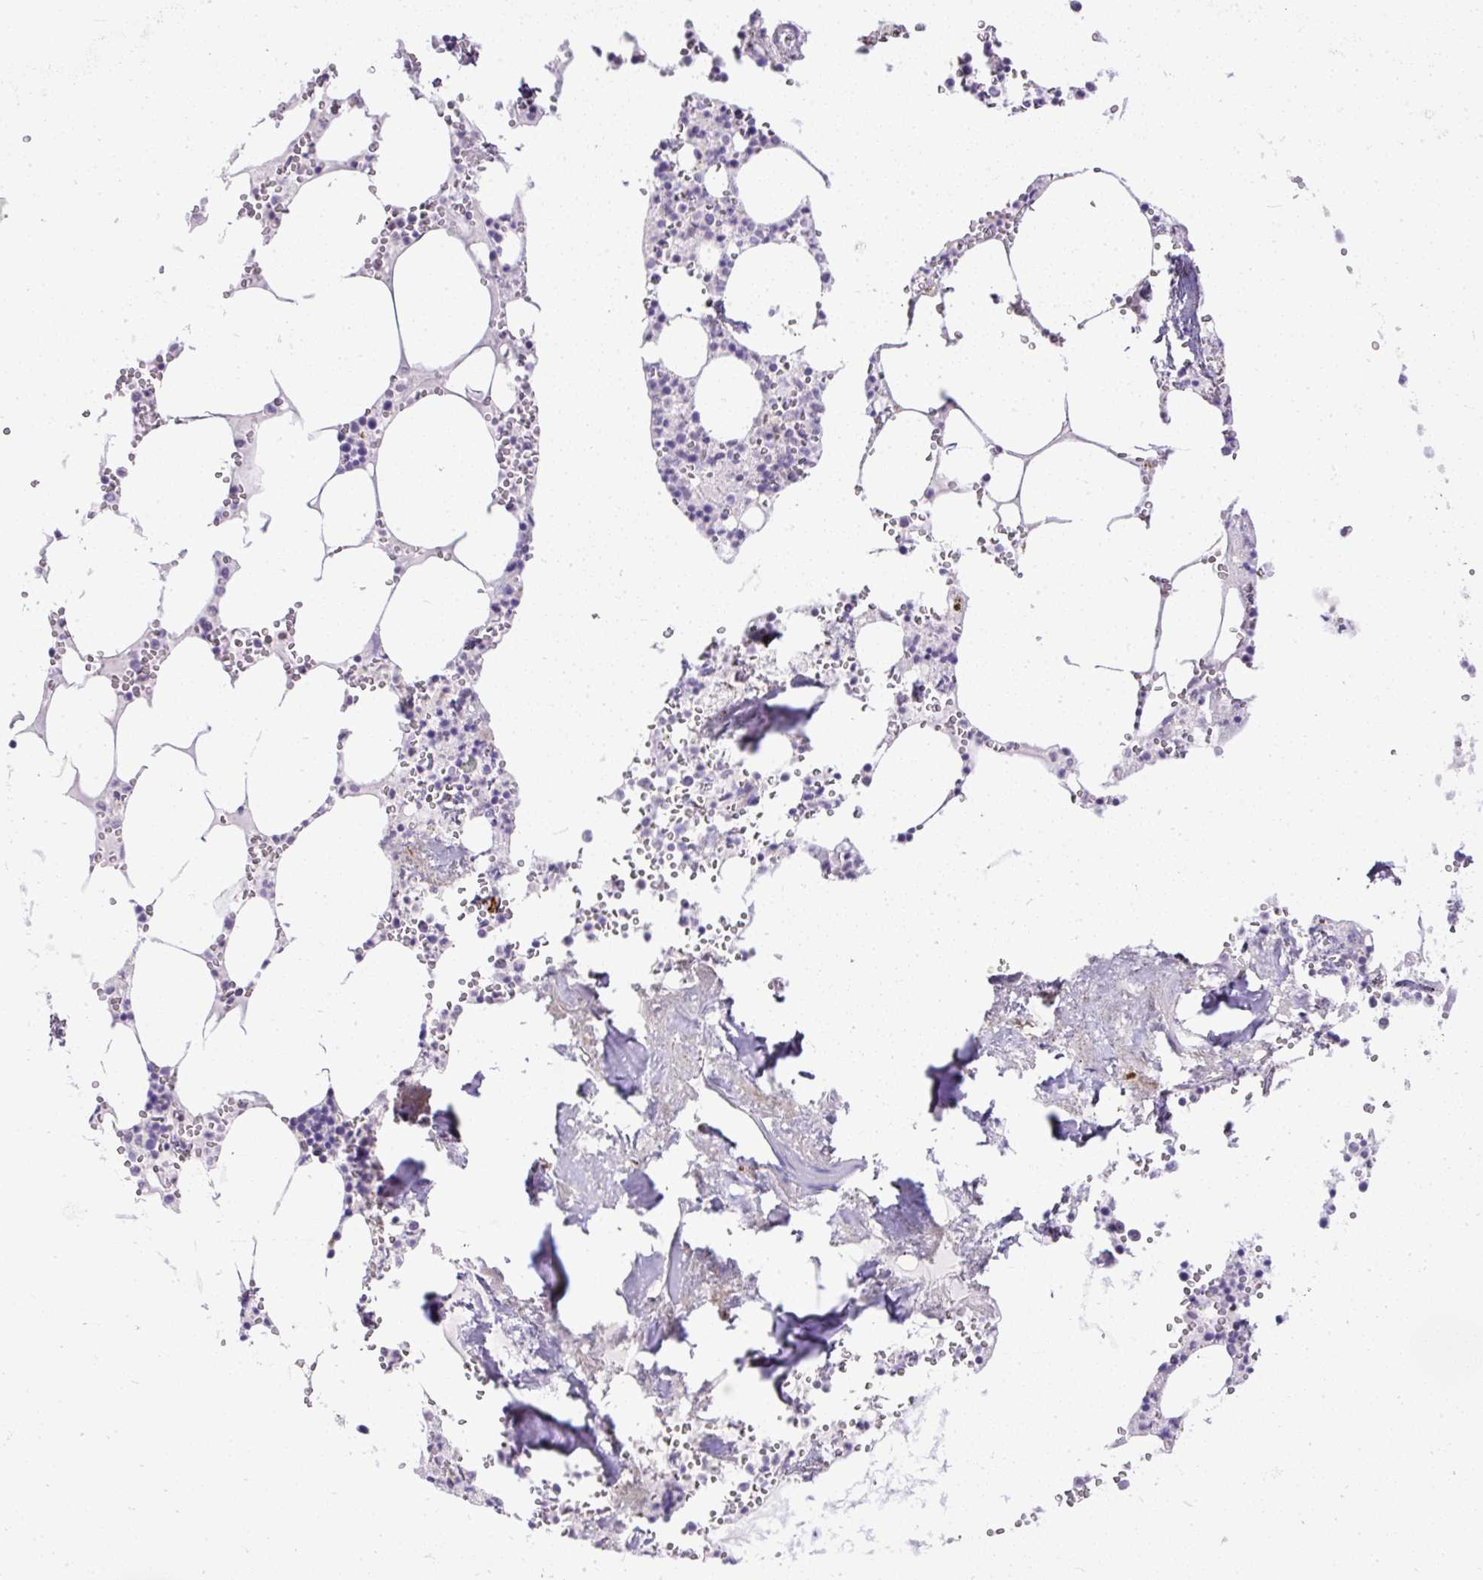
{"staining": {"intensity": "negative", "quantity": "none", "location": "none"}, "tissue": "bone marrow", "cell_type": "Hematopoietic cells", "image_type": "normal", "snomed": [{"axis": "morphology", "description": "Normal tissue, NOS"}, {"axis": "topography", "description": "Bone marrow"}], "caption": "An image of bone marrow stained for a protein shows no brown staining in hematopoietic cells.", "gene": "WNT10B", "patient": {"sex": "male", "age": 54}}